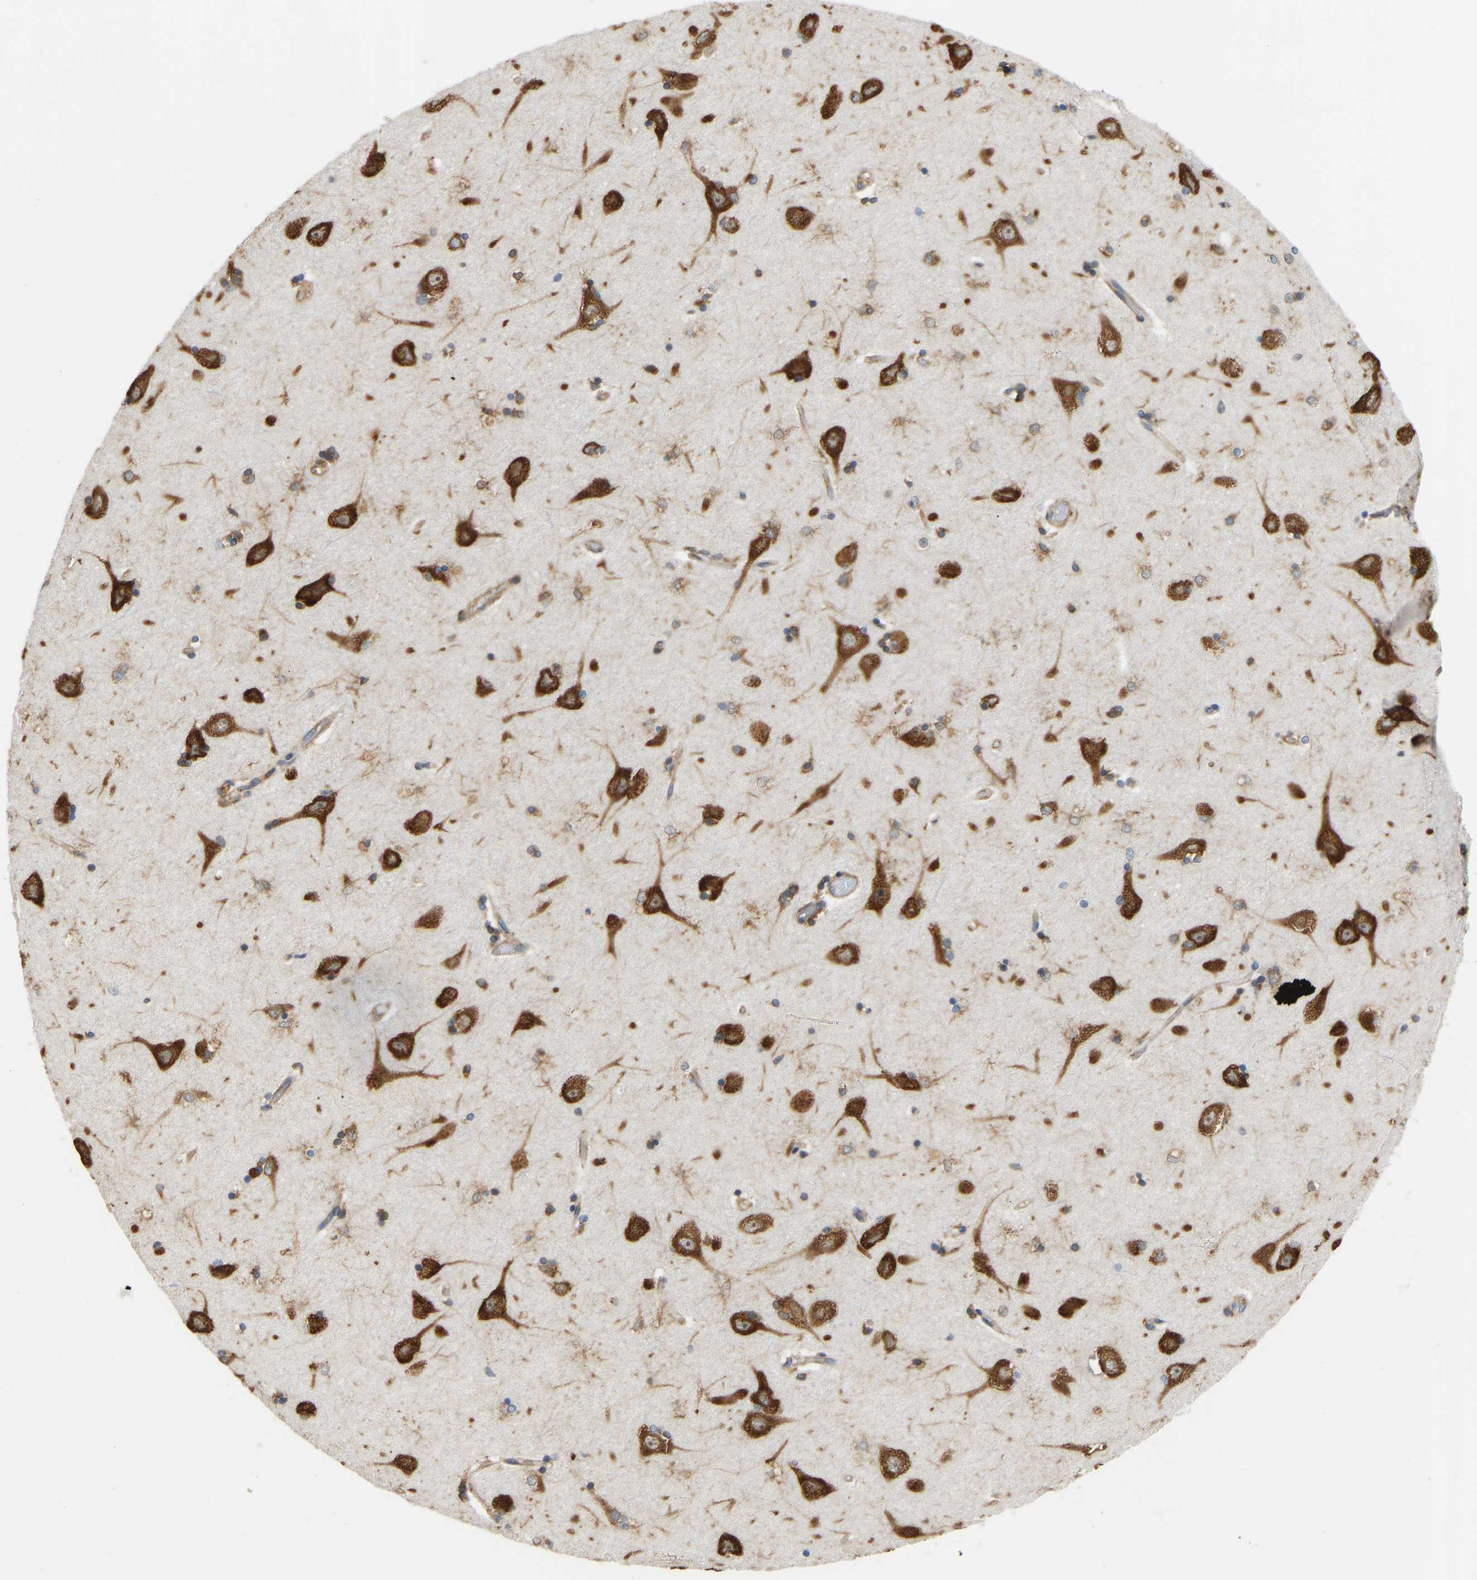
{"staining": {"intensity": "moderate", "quantity": "25%-75%", "location": "cytoplasmic/membranous"}, "tissue": "hippocampus", "cell_type": "Glial cells", "image_type": "normal", "snomed": [{"axis": "morphology", "description": "Normal tissue, NOS"}, {"axis": "topography", "description": "Hippocampus"}], "caption": "Immunohistochemistry (IHC) image of benign hippocampus stained for a protein (brown), which exhibits medium levels of moderate cytoplasmic/membranous positivity in about 25%-75% of glial cells.", "gene": "RPS6KB2", "patient": {"sex": "male", "age": 45}}